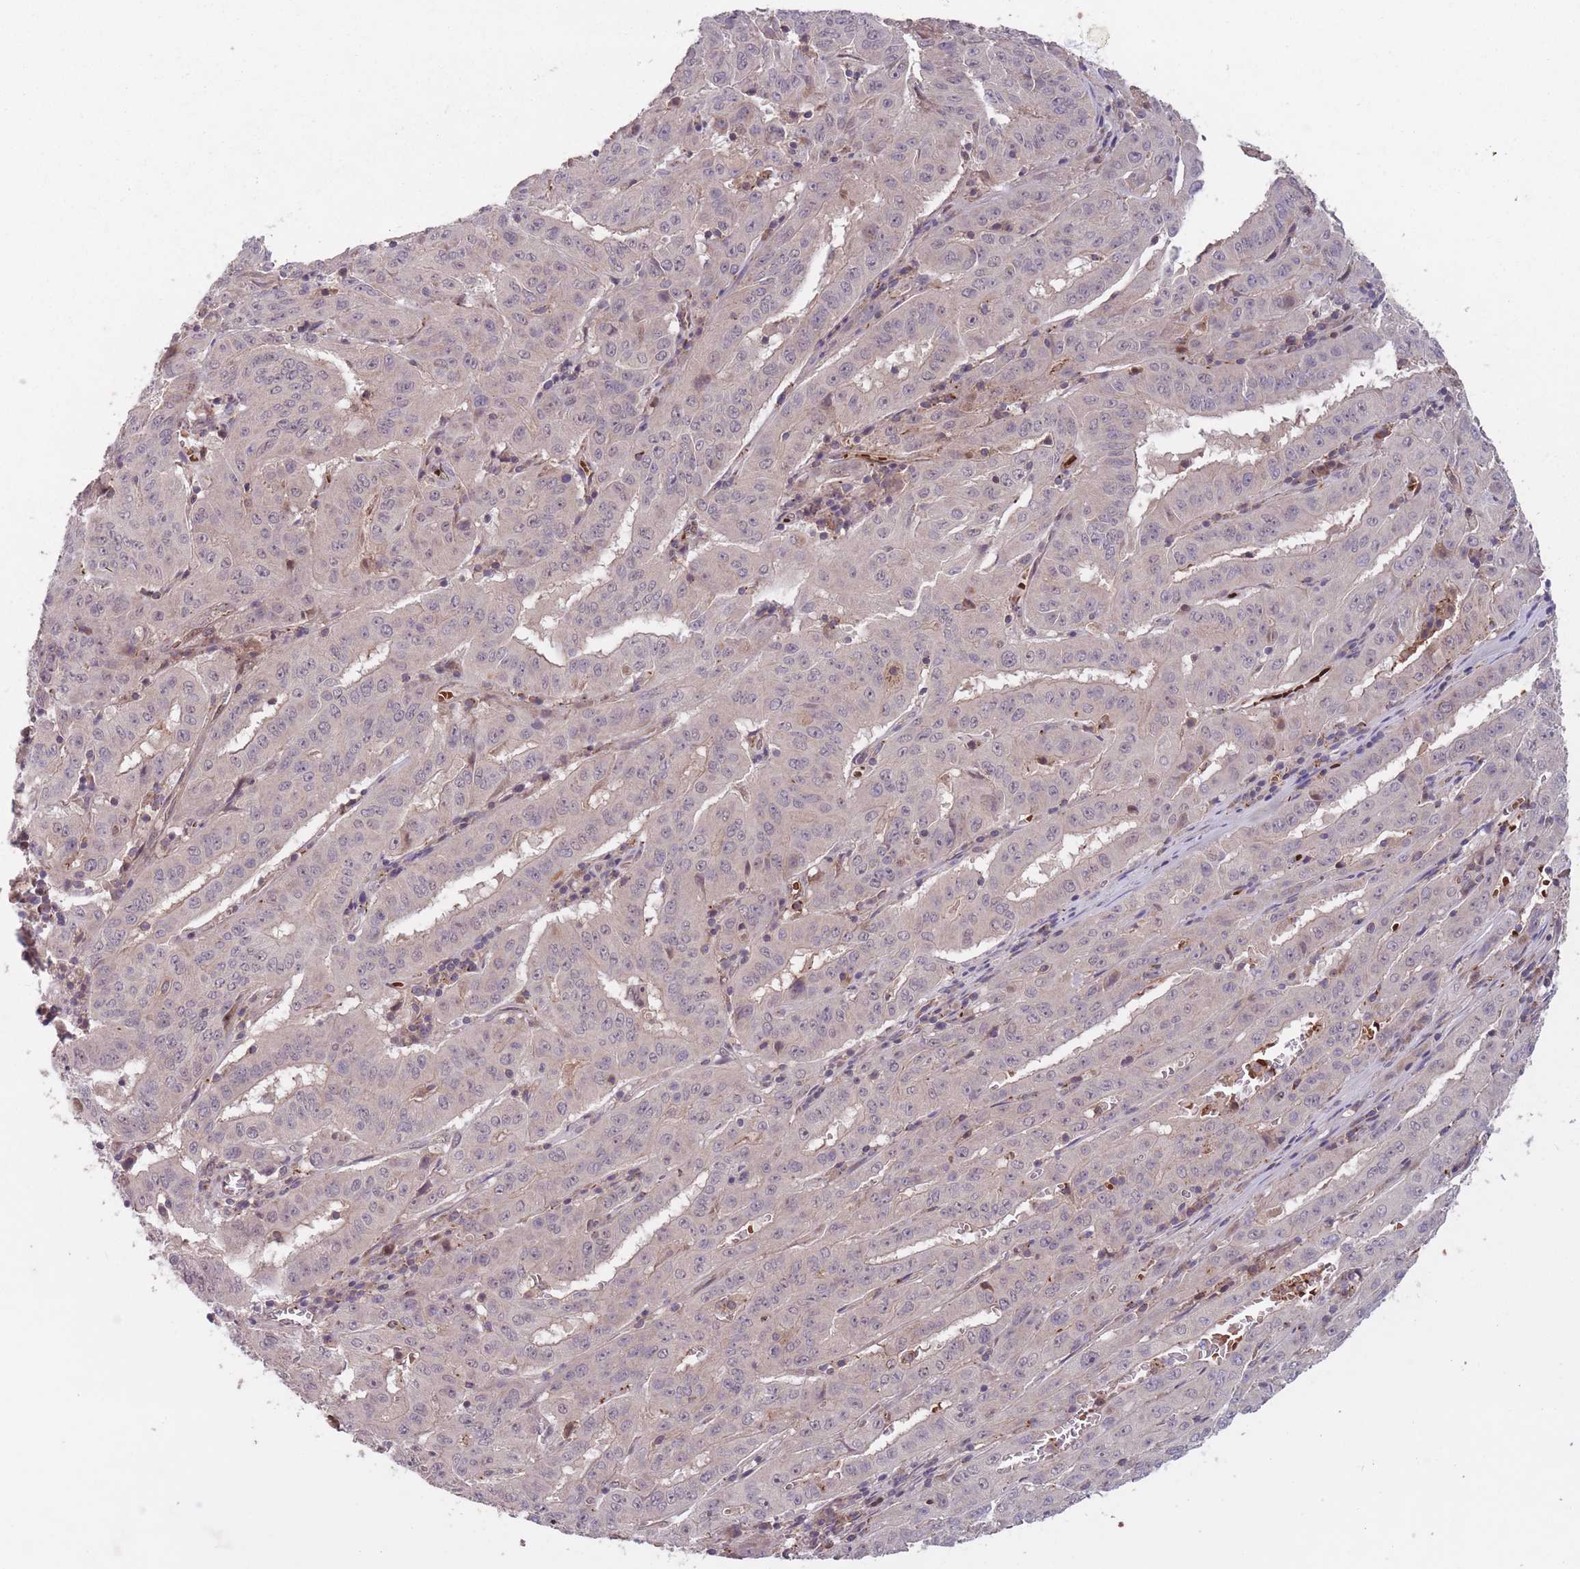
{"staining": {"intensity": "negative", "quantity": "none", "location": "none"}, "tissue": "pancreatic cancer", "cell_type": "Tumor cells", "image_type": "cancer", "snomed": [{"axis": "morphology", "description": "Adenocarcinoma, NOS"}, {"axis": "topography", "description": "Pancreas"}], "caption": "The immunohistochemistry photomicrograph has no significant positivity in tumor cells of pancreatic adenocarcinoma tissue.", "gene": "SECTM1", "patient": {"sex": "male", "age": 63}}